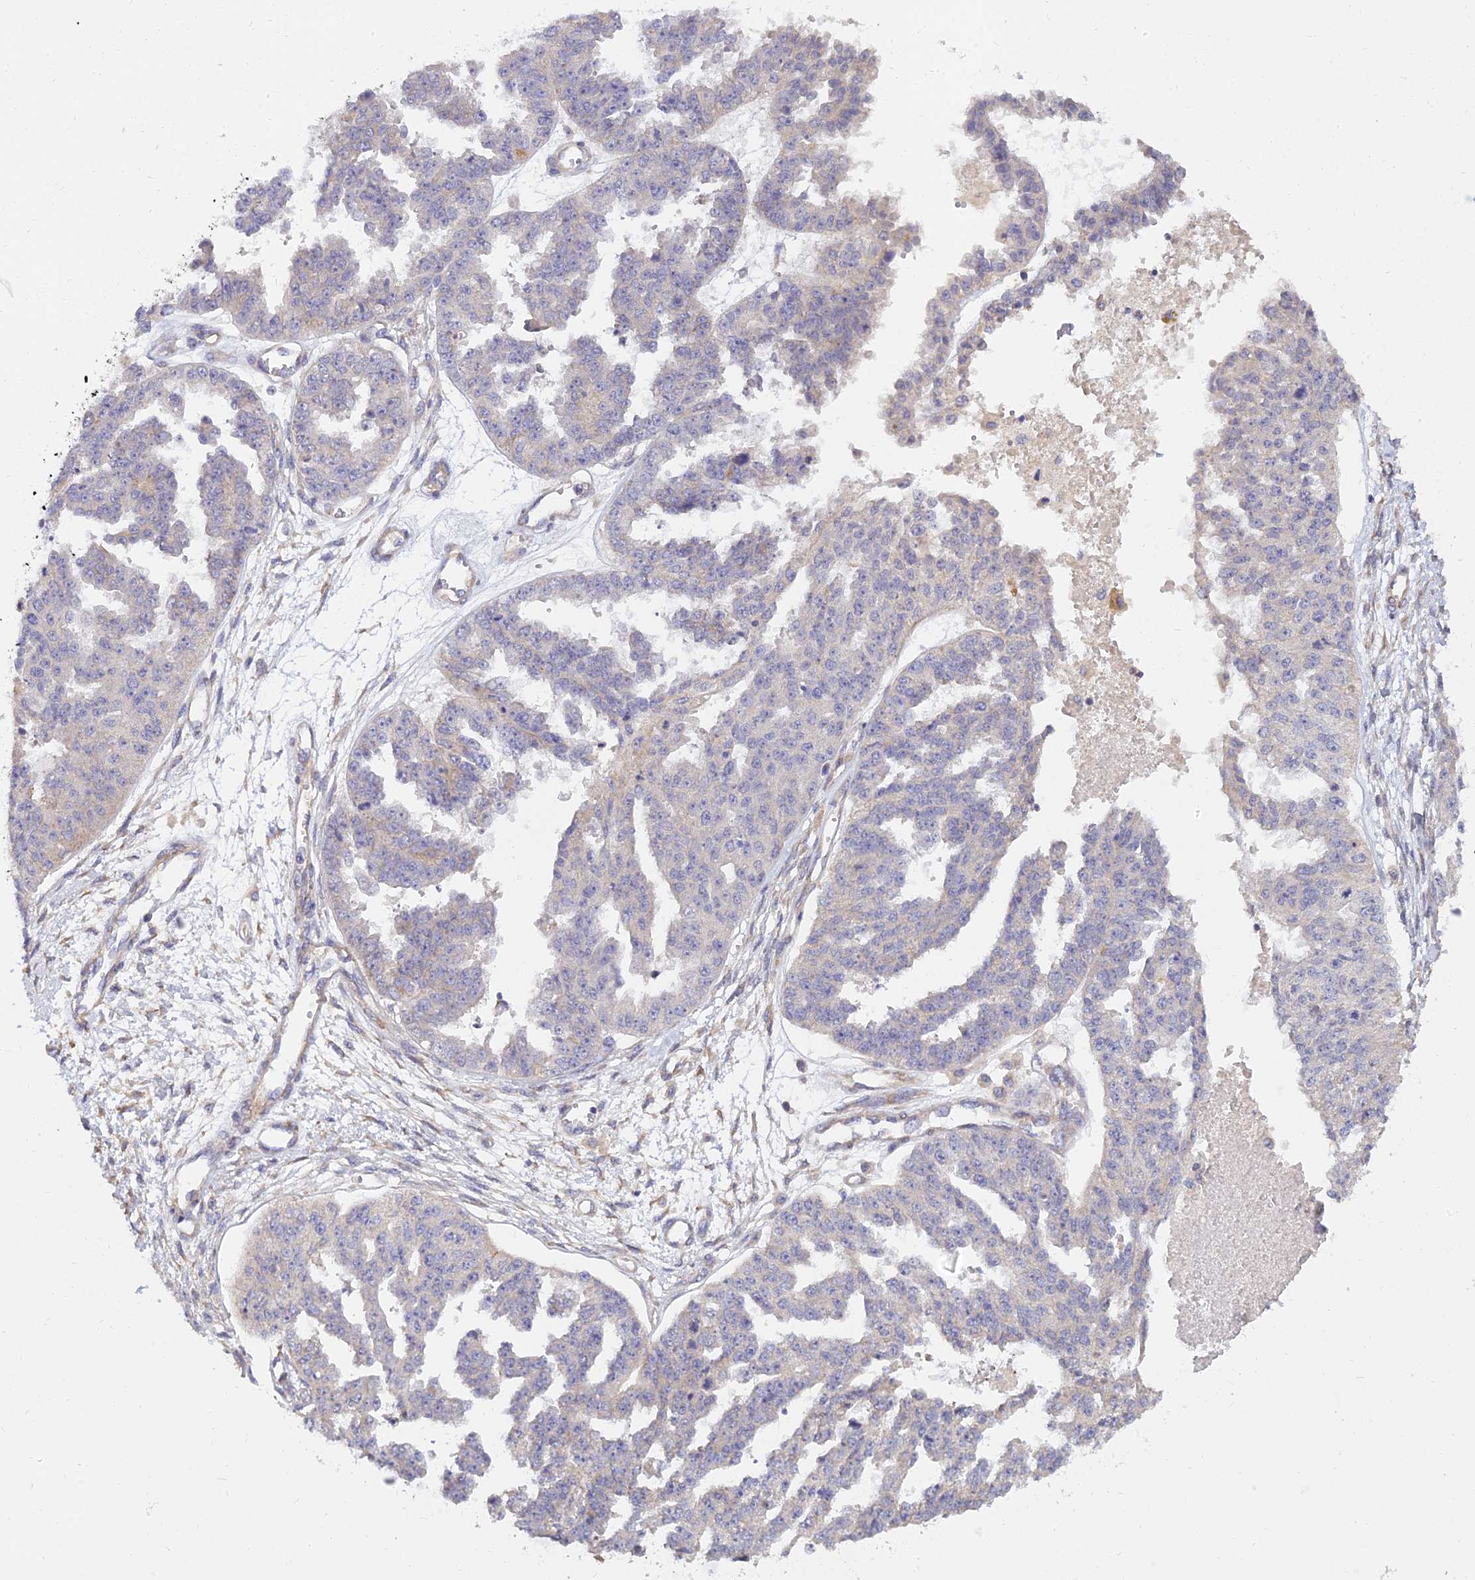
{"staining": {"intensity": "negative", "quantity": "none", "location": "none"}, "tissue": "ovarian cancer", "cell_type": "Tumor cells", "image_type": "cancer", "snomed": [{"axis": "morphology", "description": "Cystadenocarcinoma, serous, NOS"}, {"axis": "topography", "description": "Ovary"}], "caption": "Micrograph shows no significant protein positivity in tumor cells of serous cystadenocarcinoma (ovarian).", "gene": "ARL8B", "patient": {"sex": "female", "age": 58}}